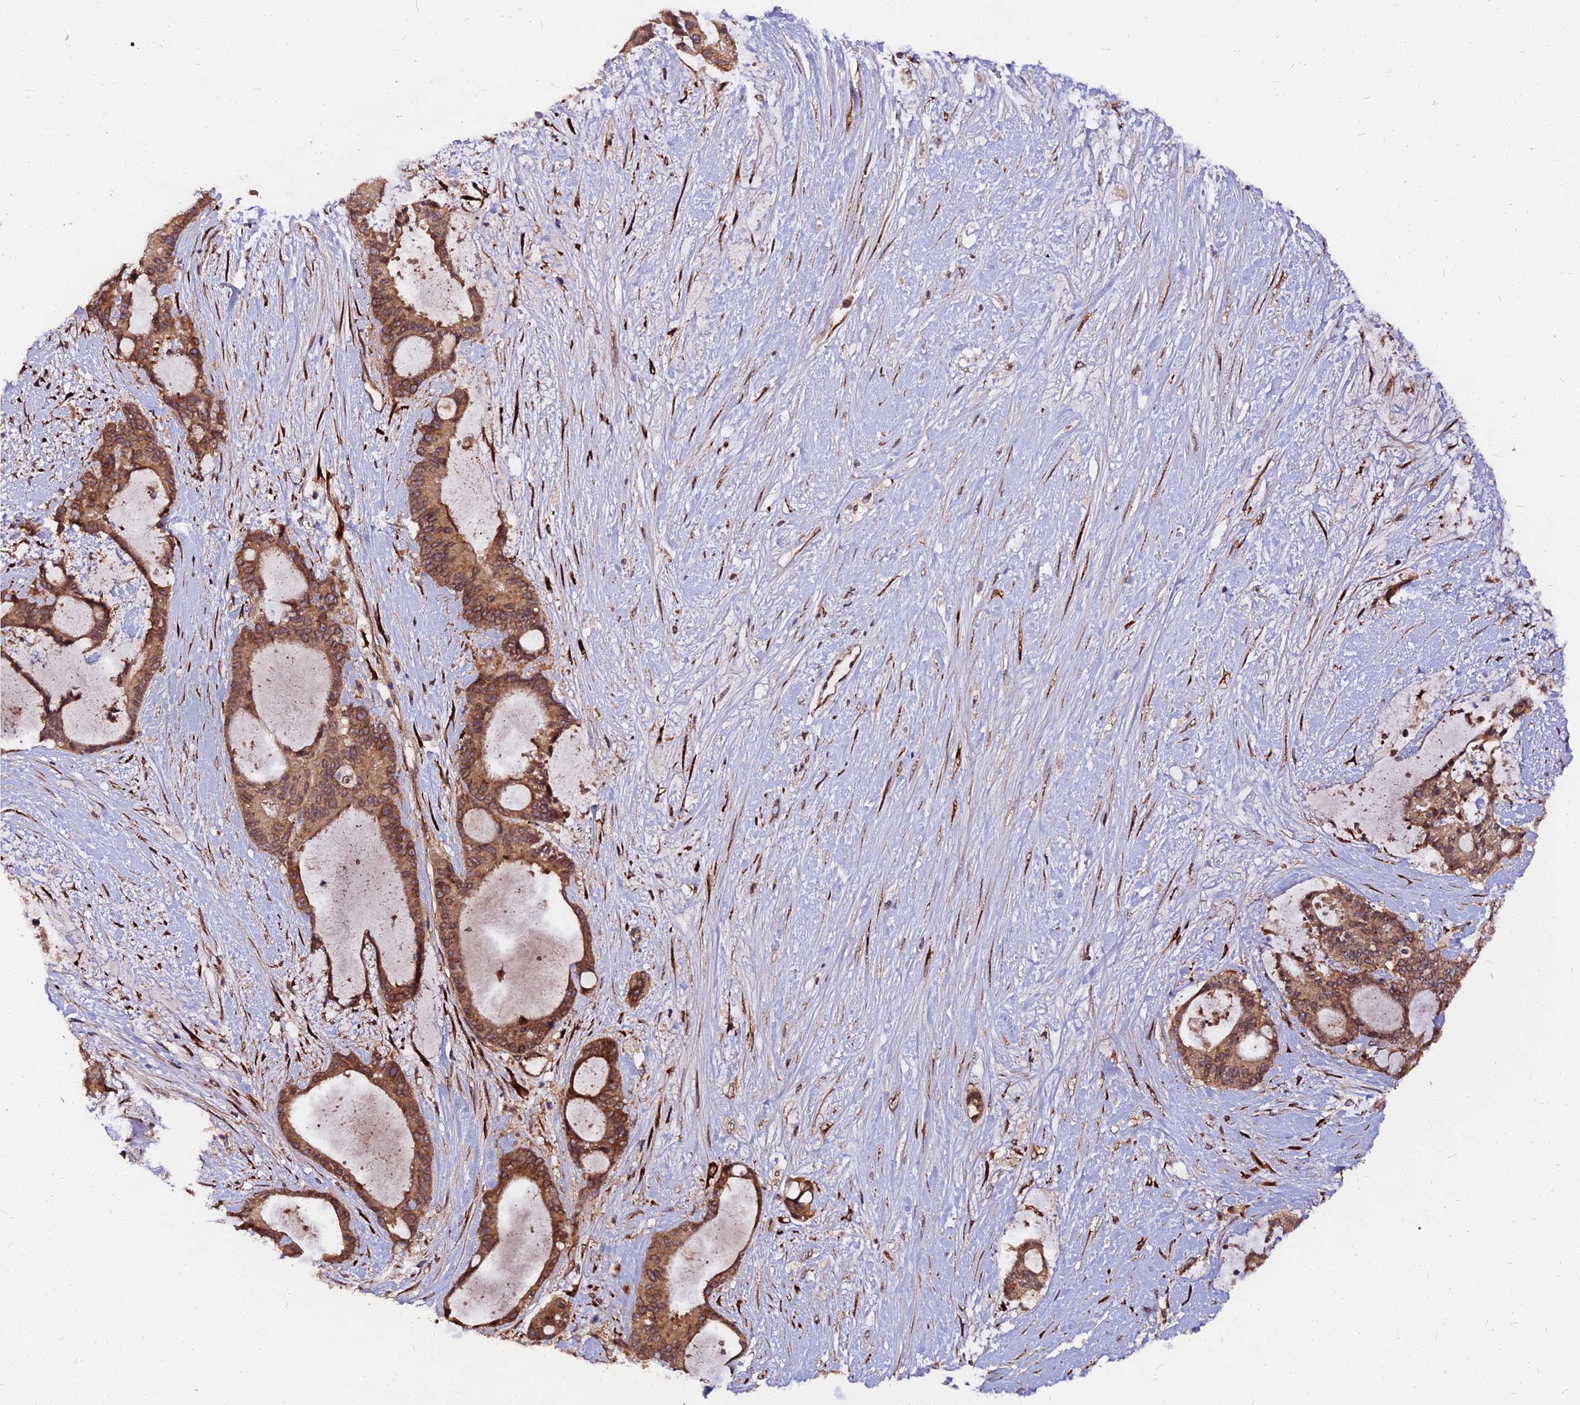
{"staining": {"intensity": "moderate", "quantity": ">75%", "location": "cytoplasmic/membranous"}, "tissue": "liver cancer", "cell_type": "Tumor cells", "image_type": "cancer", "snomed": [{"axis": "morphology", "description": "Normal tissue, NOS"}, {"axis": "morphology", "description": "Cholangiocarcinoma"}, {"axis": "topography", "description": "Liver"}, {"axis": "topography", "description": "Peripheral nerve tissue"}], "caption": "Liver cancer stained for a protein (brown) demonstrates moderate cytoplasmic/membranous positive staining in approximately >75% of tumor cells.", "gene": "PDE4D", "patient": {"sex": "female", "age": 73}}